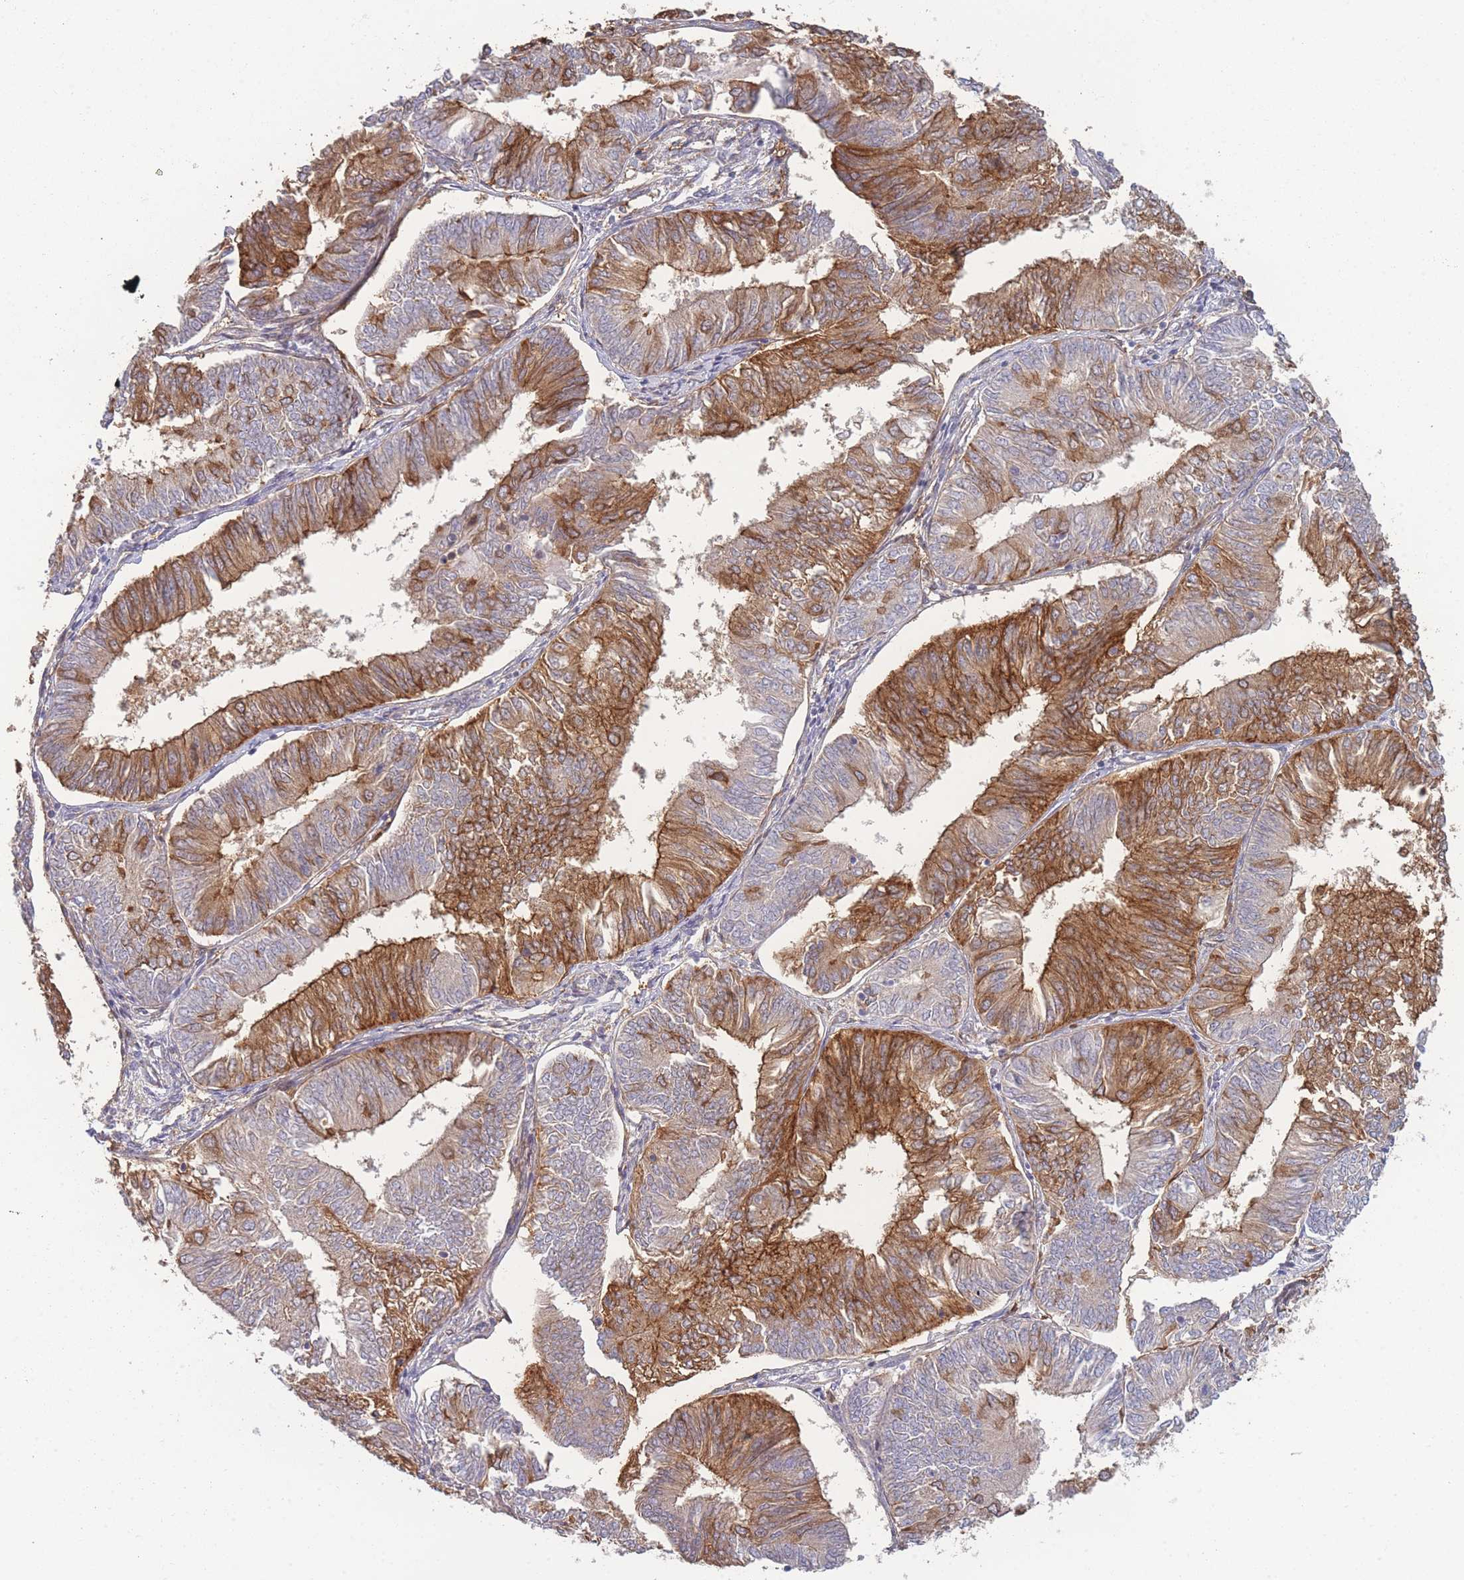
{"staining": {"intensity": "strong", "quantity": "25%-75%", "location": "cytoplasmic/membranous"}, "tissue": "endometrial cancer", "cell_type": "Tumor cells", "image_type": "cancer", "snomed": [{"axis": "morphology", "description": "Adenocarcinoma, NOS"}, {"axis": "topography", "description": "Endometrium"}], "caption": "A brown stain shows strong cytoplasmic/membranous positivity of a protein in adenocarcinoma (endometrial) tumor cells.", "gene": "STEAP3", "patient": {"sex": "female", "age": 58}}